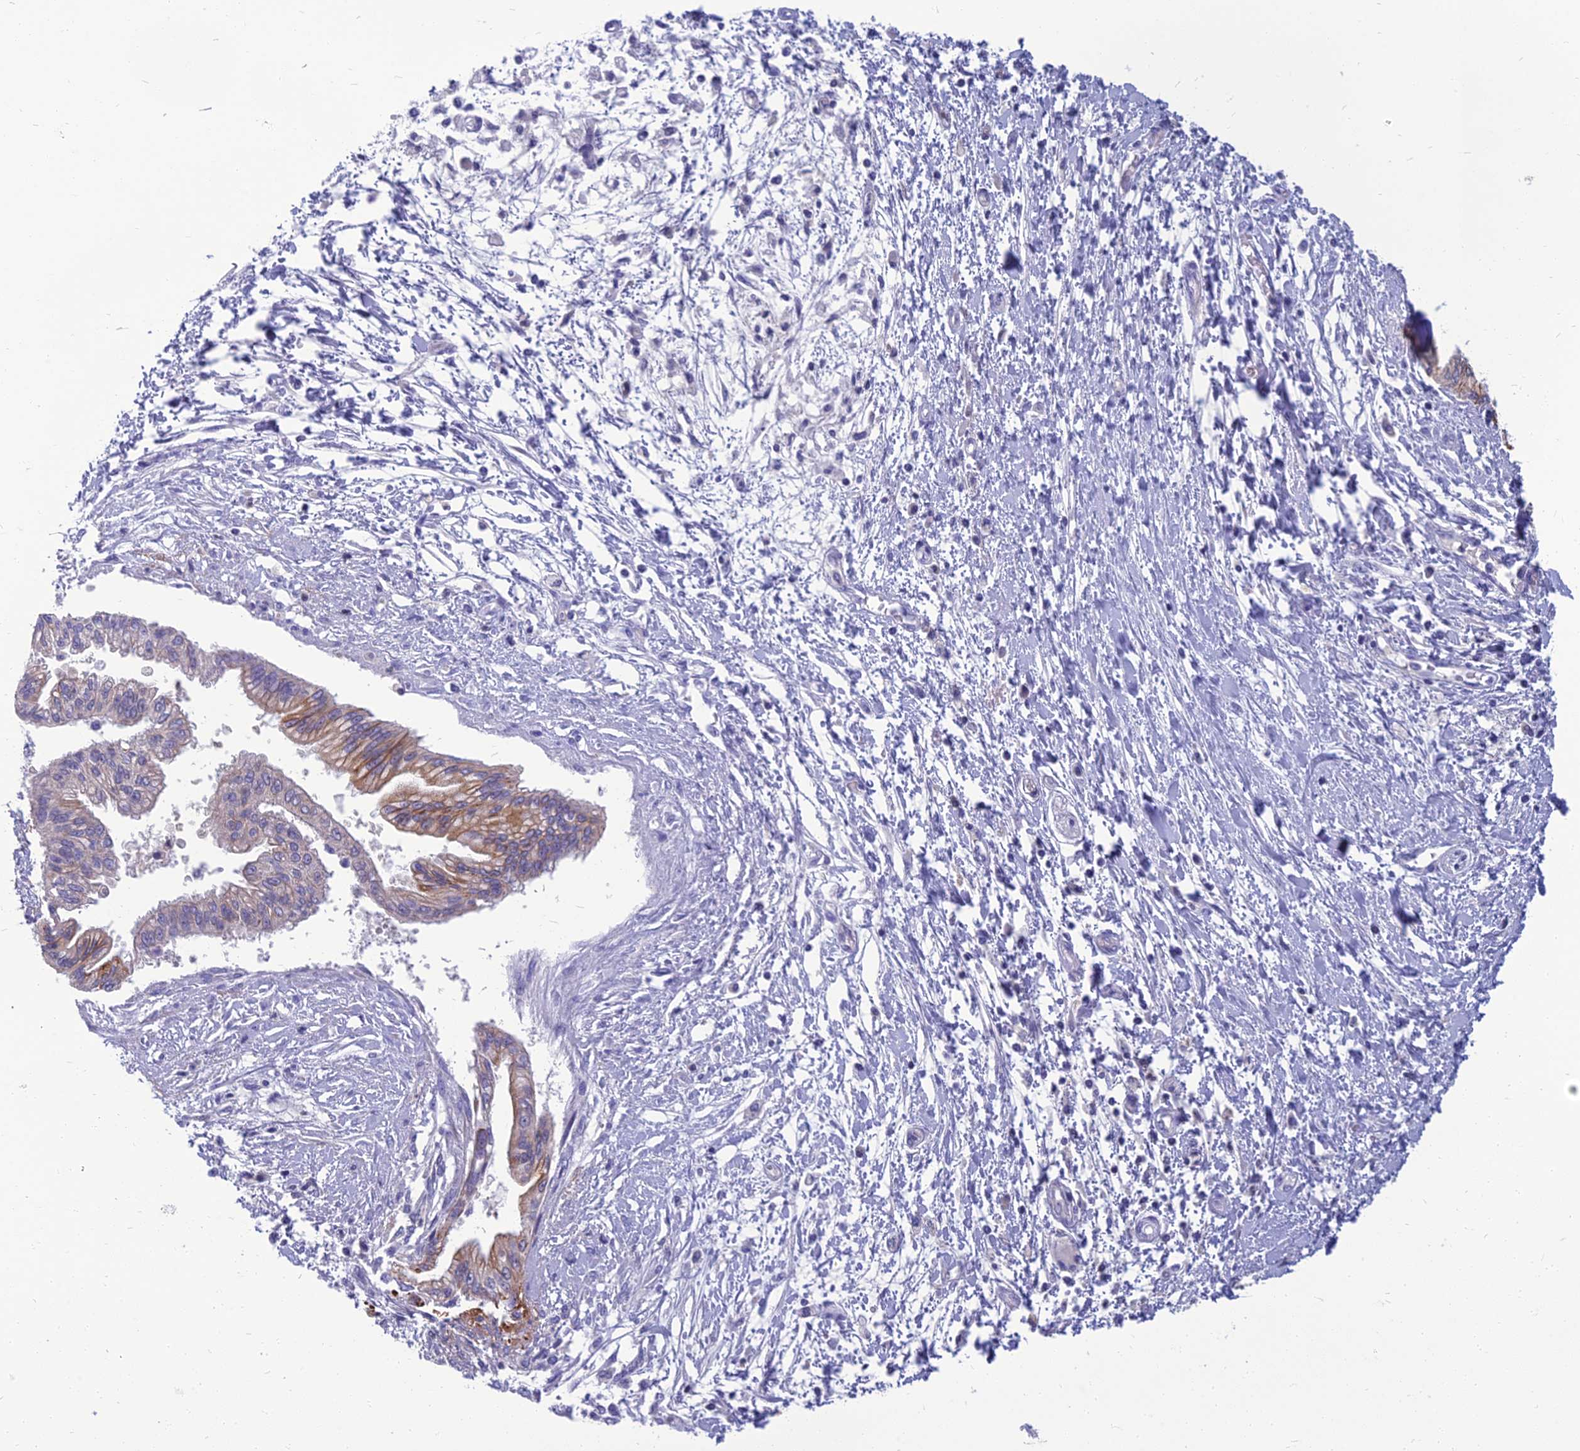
{"staining": {"intensity": "weak", "quantity": "<25%", "location": "cytoplasmic/membranous"}, "tissue": "pancreatic cancer", "cell_type": "Tumor cells", "image_type": "cancer", "snomed": [{"axis": "morphology", "description": "Adenocarcinoma, NOS"}, {"axis": "topography", "description": "Pancreas"}], "caption": "Immunohistochemical staining of pancreatic adenocarcinoma exhibits no significant staining in tumor cells.", "gene": "SPTLC3", "patient": {"sex": "male", "age": 46}}